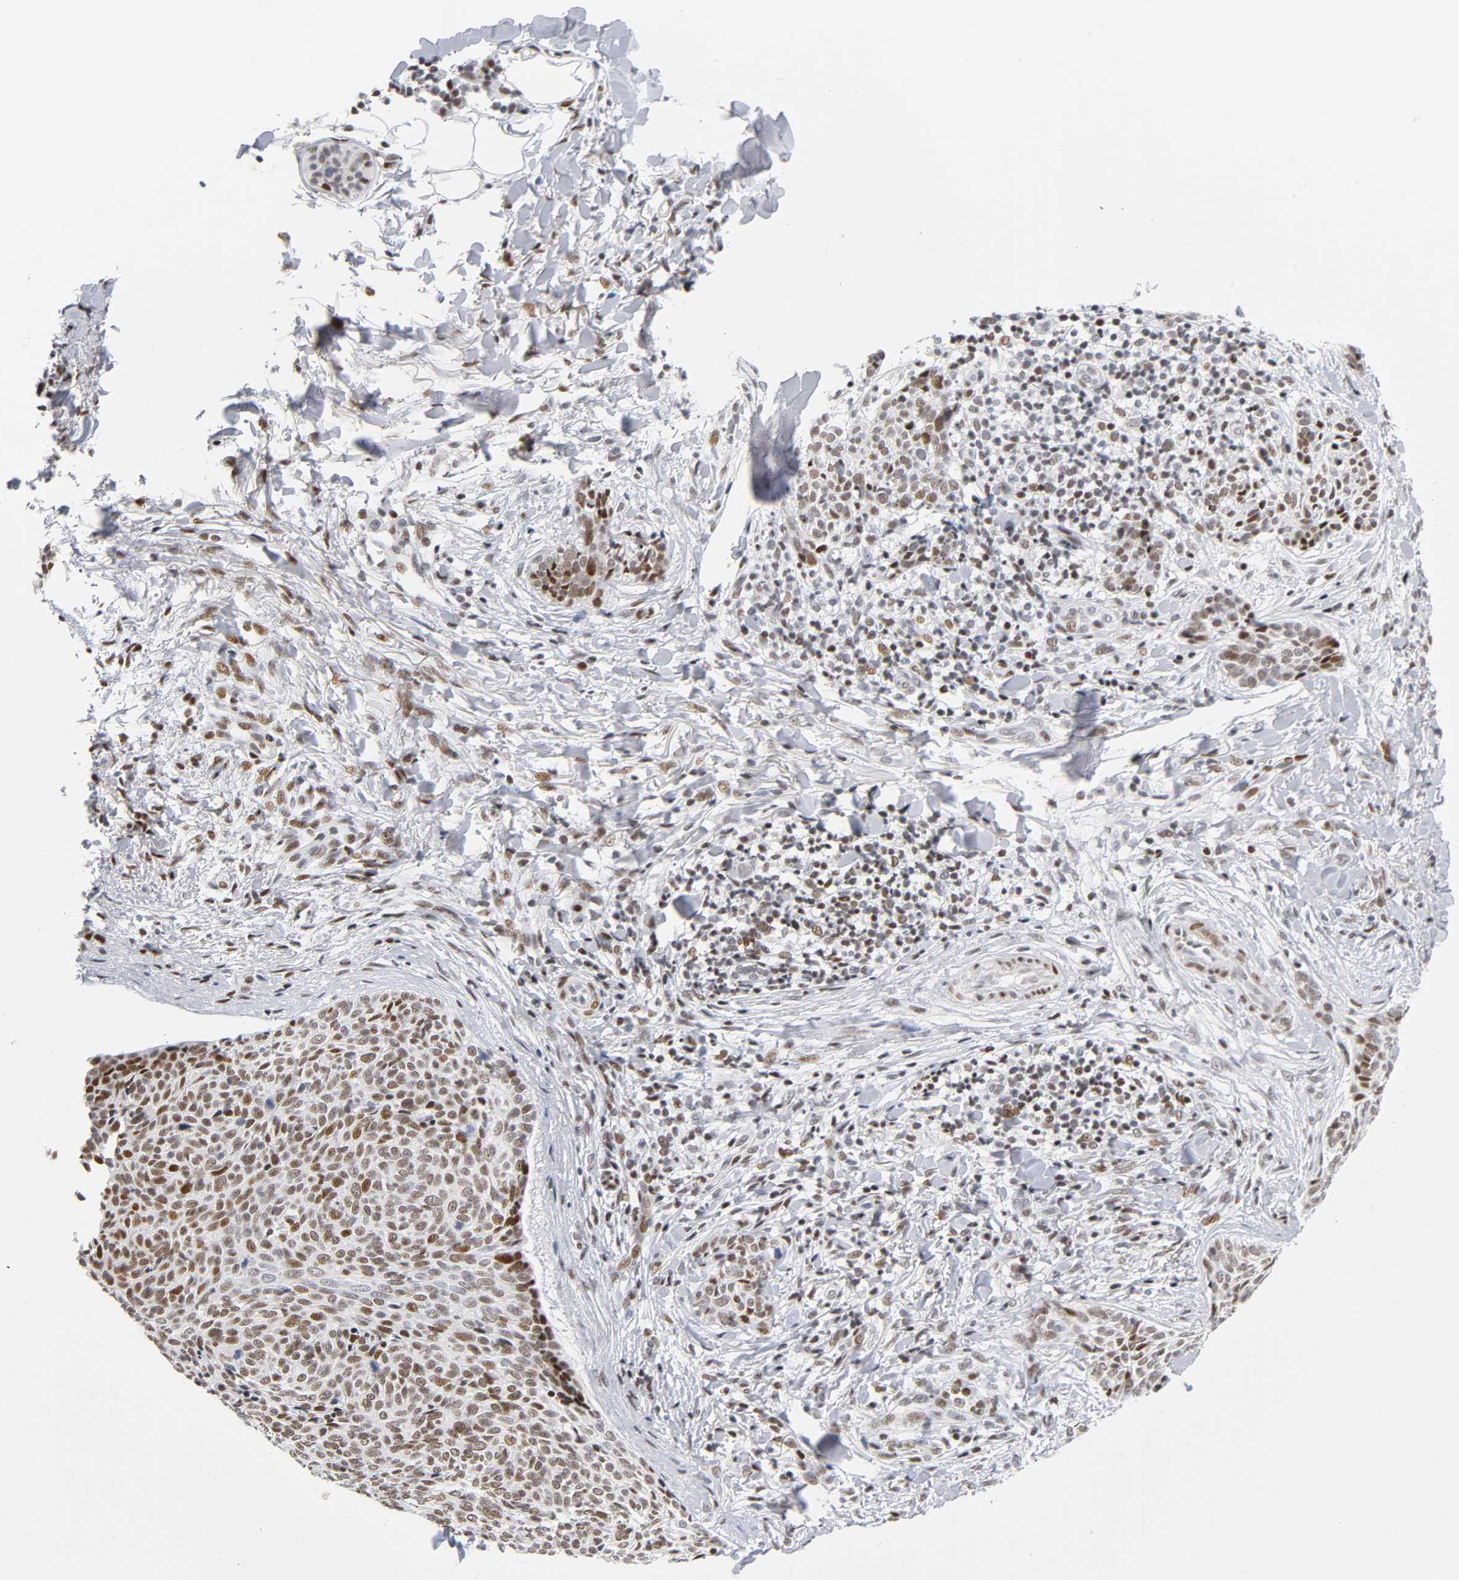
{"staining": {"intensity": "moderate", "quantity": ">75%", "location": "nuclear"}, "tissue": "skin cancer", "cell_type": "Tumor cells", "image_type": "cancer", "snomed": [{"axis": "morphology", "description": "Normal tissue, NOS"}, {"axis": "morphology", "description": "Basal cell carcinoma"}, {"axis": "topography", "description": "Skin"}], "caption": "Immunohistochemical staining of human basal cell carcinoma (skin) displays medium levels of moderate nuclear positivity in approximately >75% of tumor cells. The staining was performed using DAB to visualize the protein expression in brown, while the nuclei were stained in blue with hematoxylin (Magnification: 20x).", "gene": "SP3", "patient": {"sex": "female", "age": 57}}